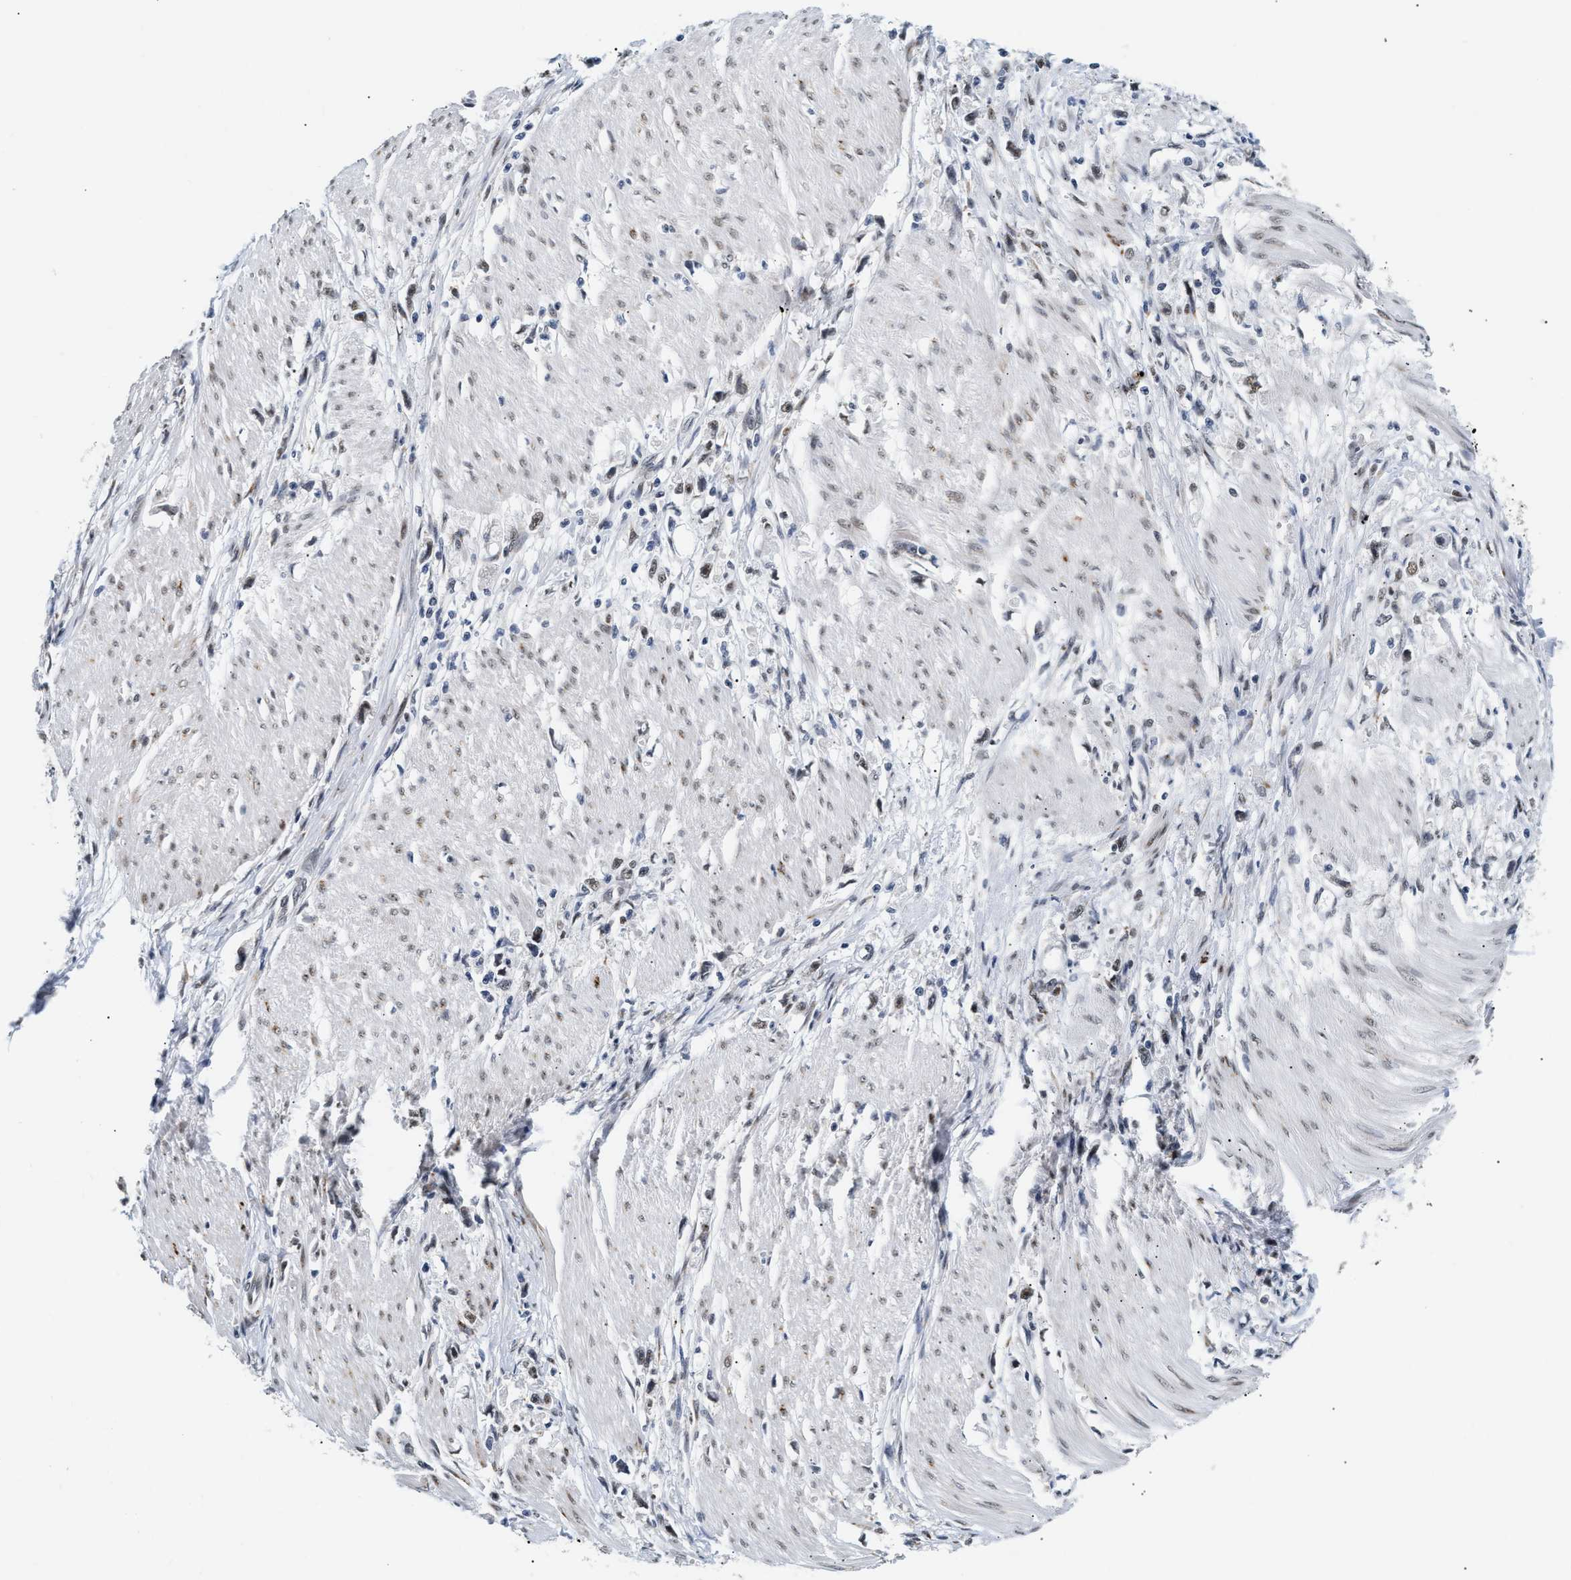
{"staining": {"intensity": "weak", "quantity": "25%-75%", "location": "nuclear"}, "tissue": "stomach cancer", "cell_type": "Tumor cells", "image_type": "cancer", "snomed": [{"axis": "morphology", "description": "Adenocarcinoma, NOS"}, {"axis": "topography", "description": "Stomach"}], "caption": "The immunohistochemical stain labels weak nuclear staining in tumor cells of adenocarcinoma (stomach) tissue.", "gene": "THOC1", "patient": {"sex": "female", "age": 59}}